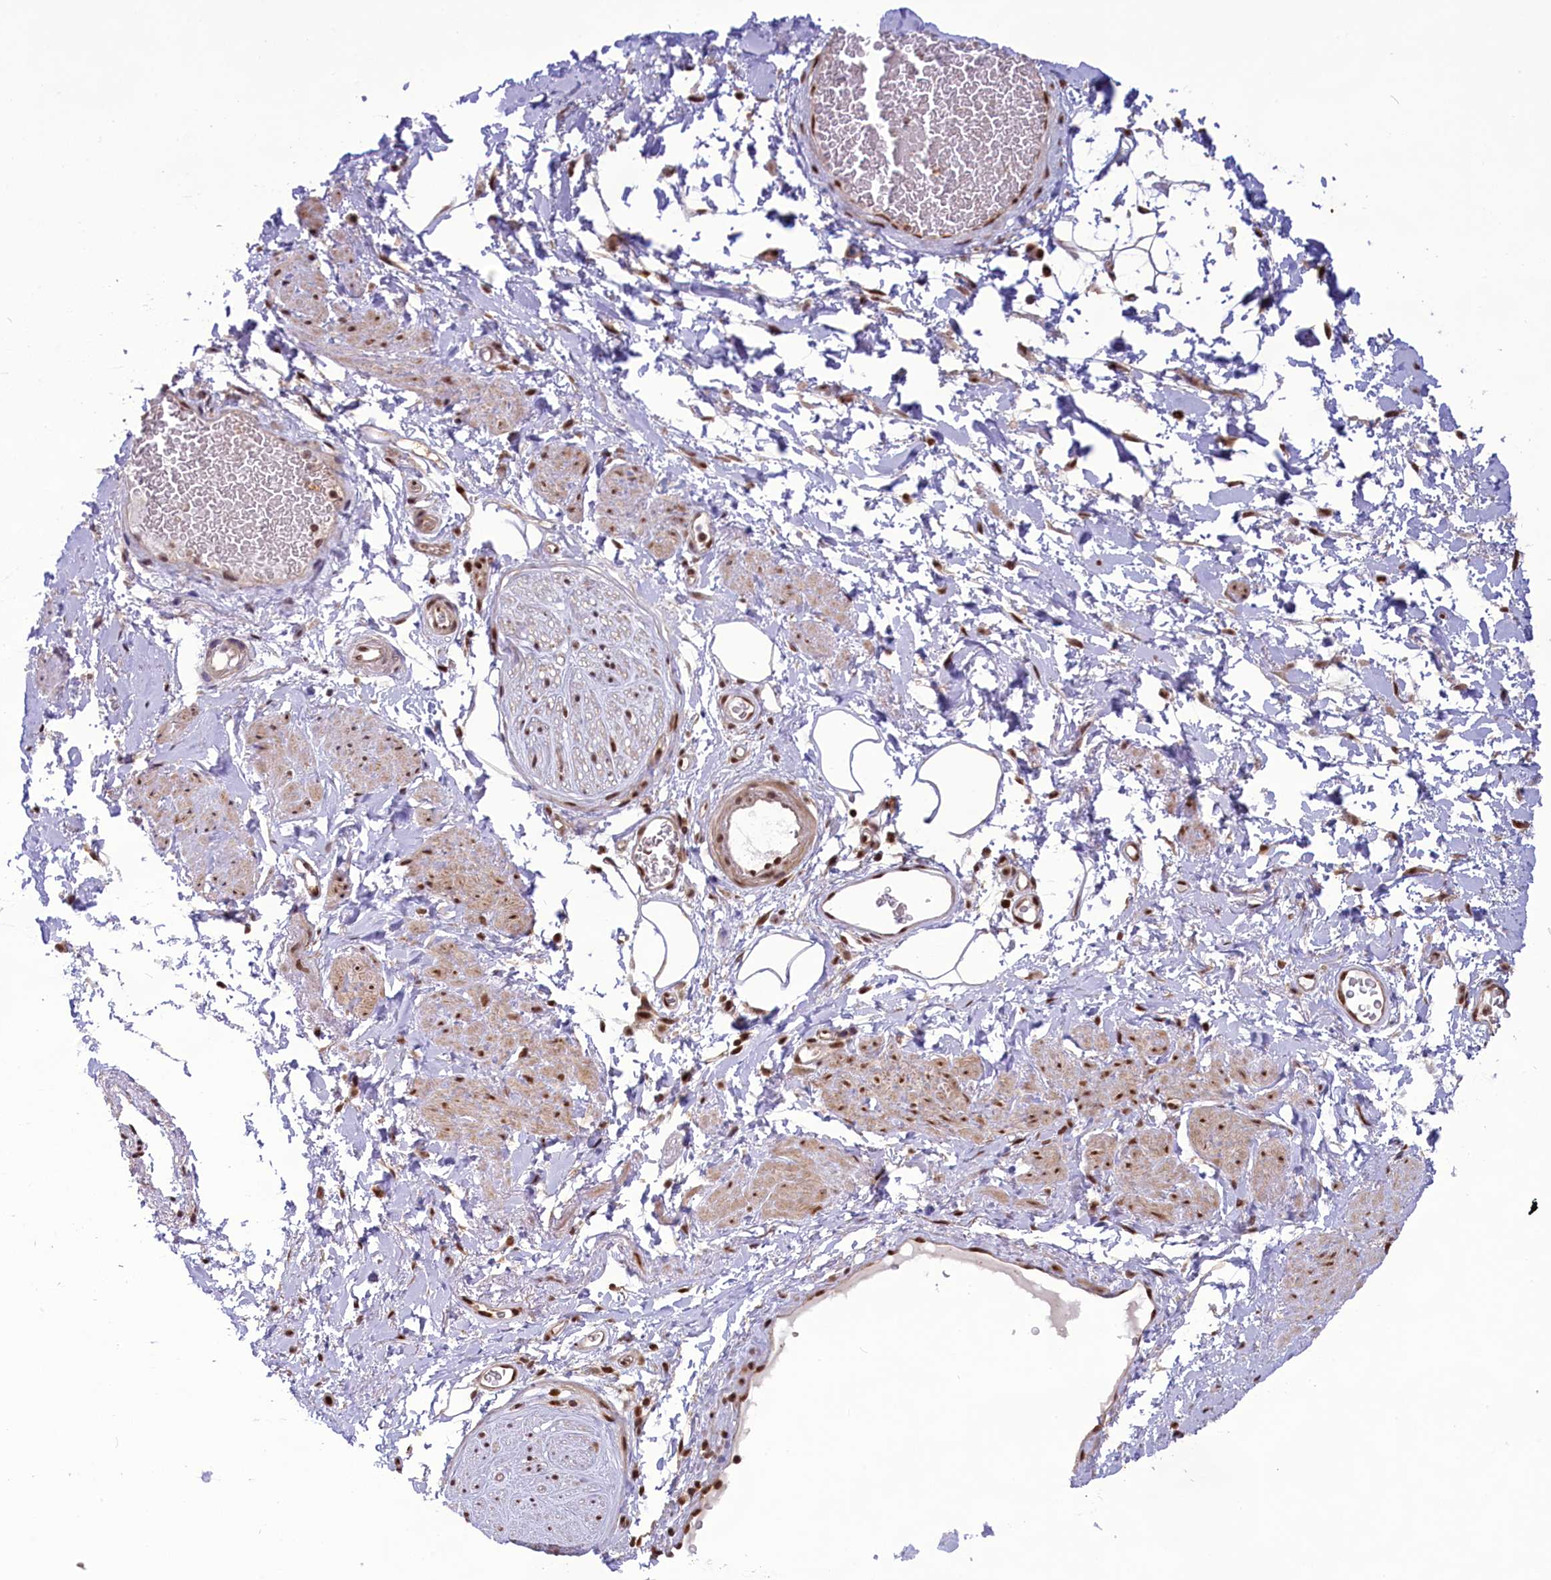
{"staining": {"intensity": "moderate", "quantity": "25%-75%", "location": "nuclear"}, "tissue": "adipose tissue", "cell_type": "Adipocytes", "image_type": "normal", "snomed": [{"axis": "morphology", "description": "Normal tissue, NOS"}, {"axis": "morphology", "description": "Adenocarcinoma, NOS"}, {"axis": "topography", "description": "Rectum"}, {"axis": "topography", "description": "Vagina"}, {"axis": "topography", "description": "Peripheral nerve tissue"}], "caption": "This micrograph demonstrates normal adipose tissue stained with immunohistochemistry (IHC) to label a protein in brown. The nuclear of adipocytes show moderate positivity for the protein. Nuclei are counter-stained blue.", "gene": "CARD8", "patient": {"sex": "female", "age": 71}}